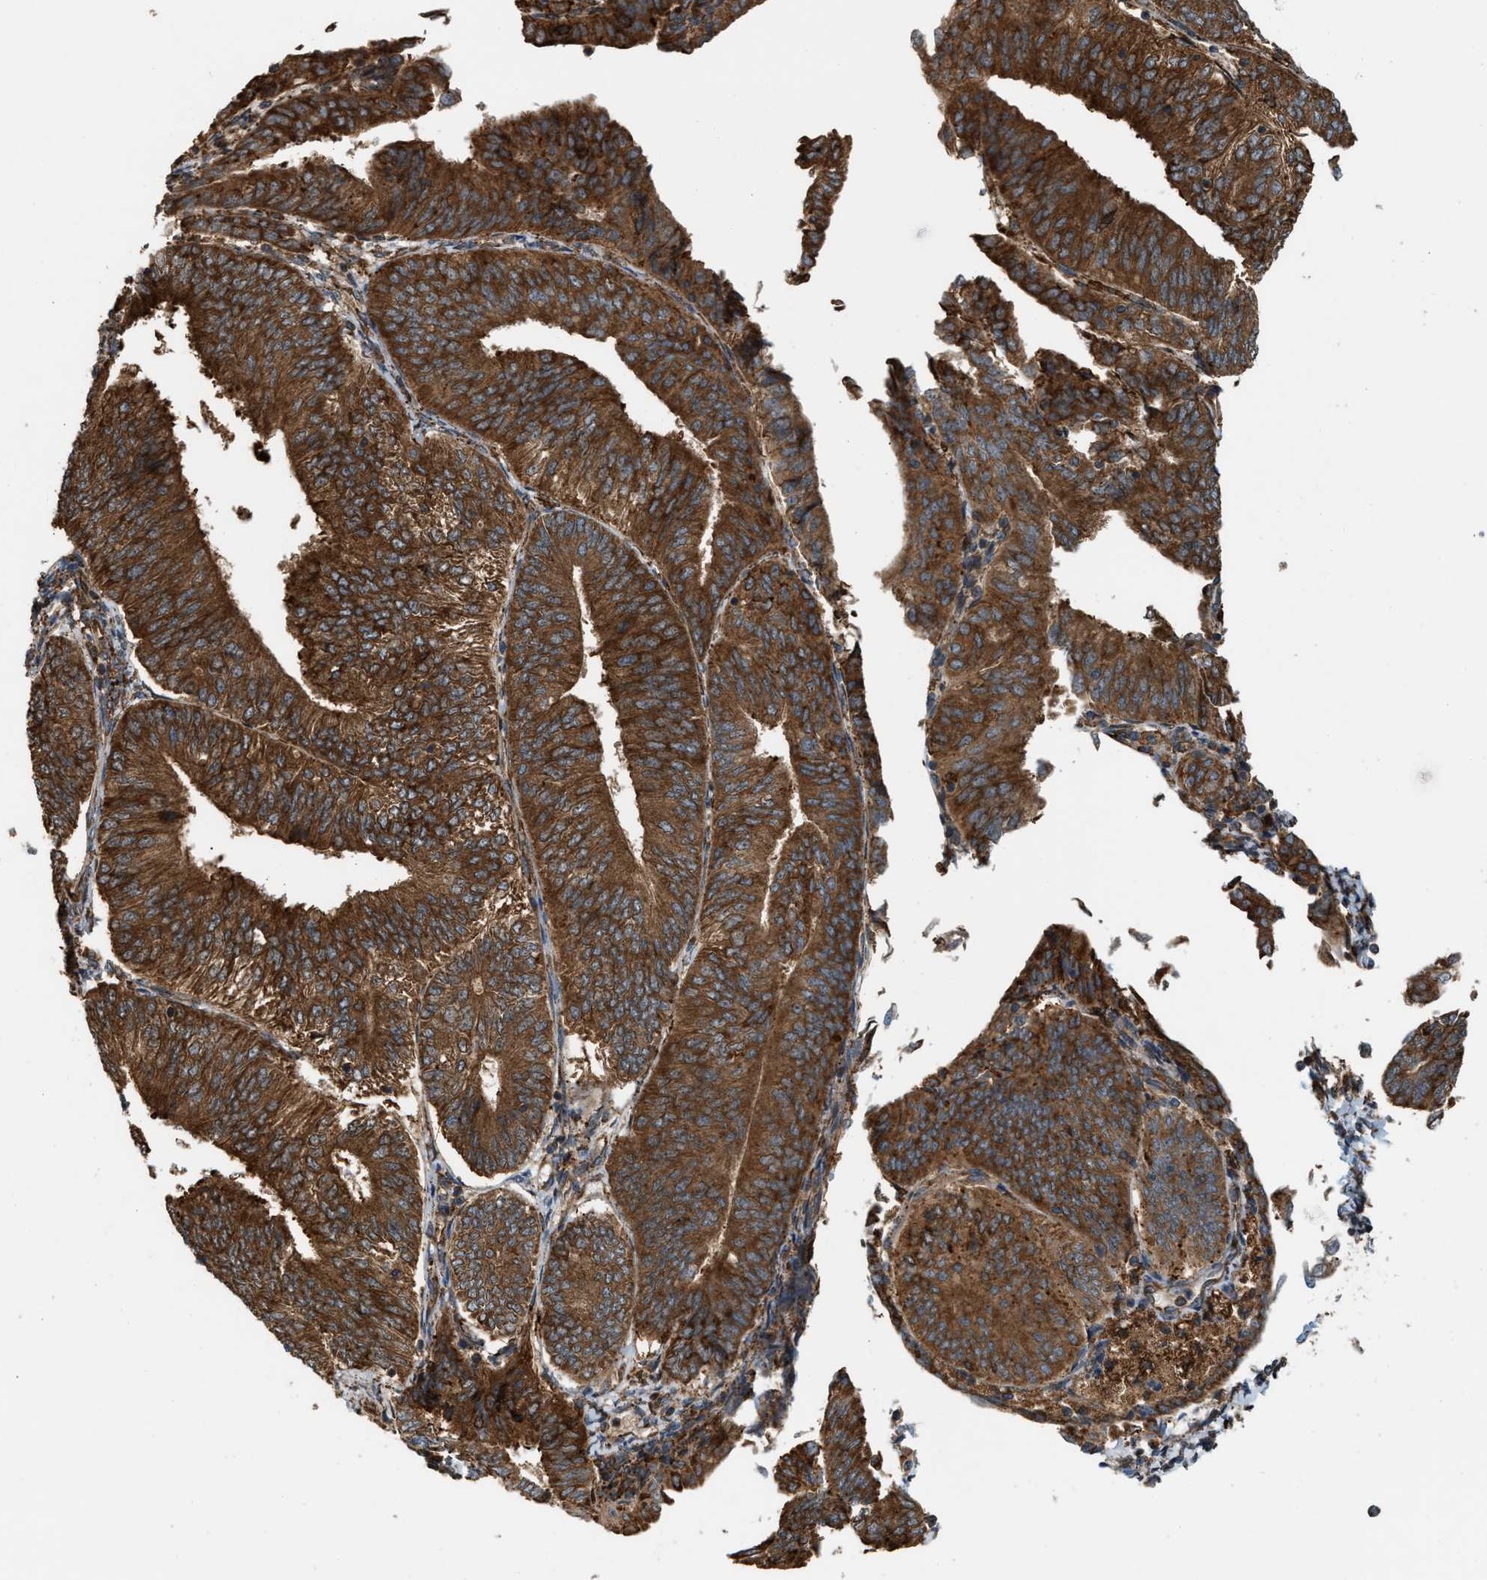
{"staining": {"intensity": "strong", "quantity": ">75%", "location": "cytoplasmic/membranous"}, "tissue": "endometrial cancer", "cell_type": "Tumor cells", "image_type": "cancer", "snomed": [{"axis": "morphology", "description": "Adenocarcinoma, NOS"}, {"axis": "topography", "description": "Endometrium"}], "caption": "Approximately >75% of tumor cells in human endometrial cancer show strong cytoplasmic/membranous protein positivity as visualized by brown immunohistochemical staining.", "gene": "BAIAP2L1", "patient": {"sex": "female", "age": 58}}